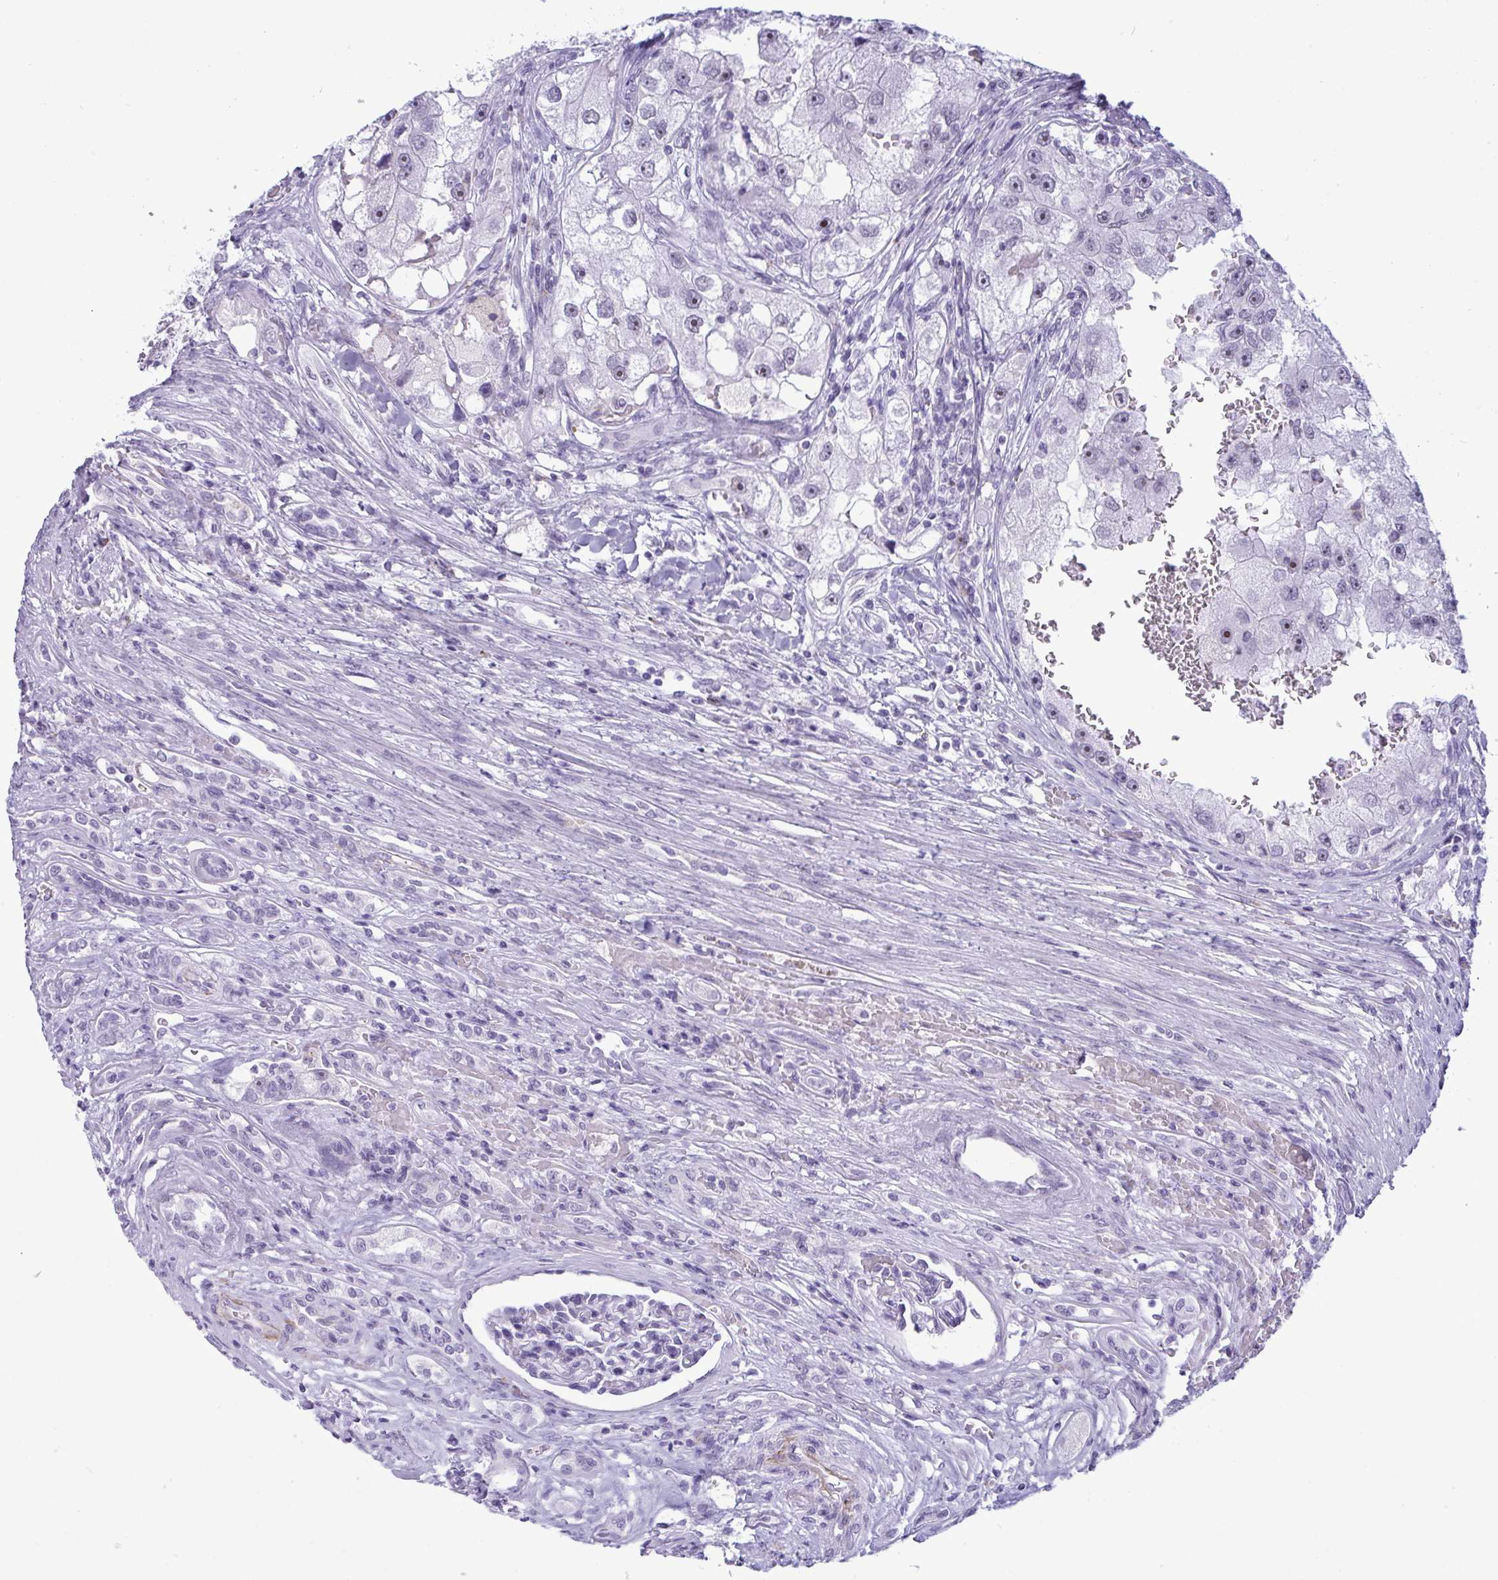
{"staining": {"intensity": "weak", "quantity": "<25%", "location": "nuclear"}, "tissue": "renal cancer", "cell_type": "Tumor cells", "image_type": "cancer", "snomed": [{"axis": "morphology", "description": "Adenocarcinoma, NOS"}, {"axis": "topography", "description": "Kidney"}], "caption": "IHC image of neoplastic tissue: renal adenocarcinoma stained with DAB displays no significant protein expression in tumor cells.", "gene": "ELN", "patient": {"sex": "male", "age": 63}}